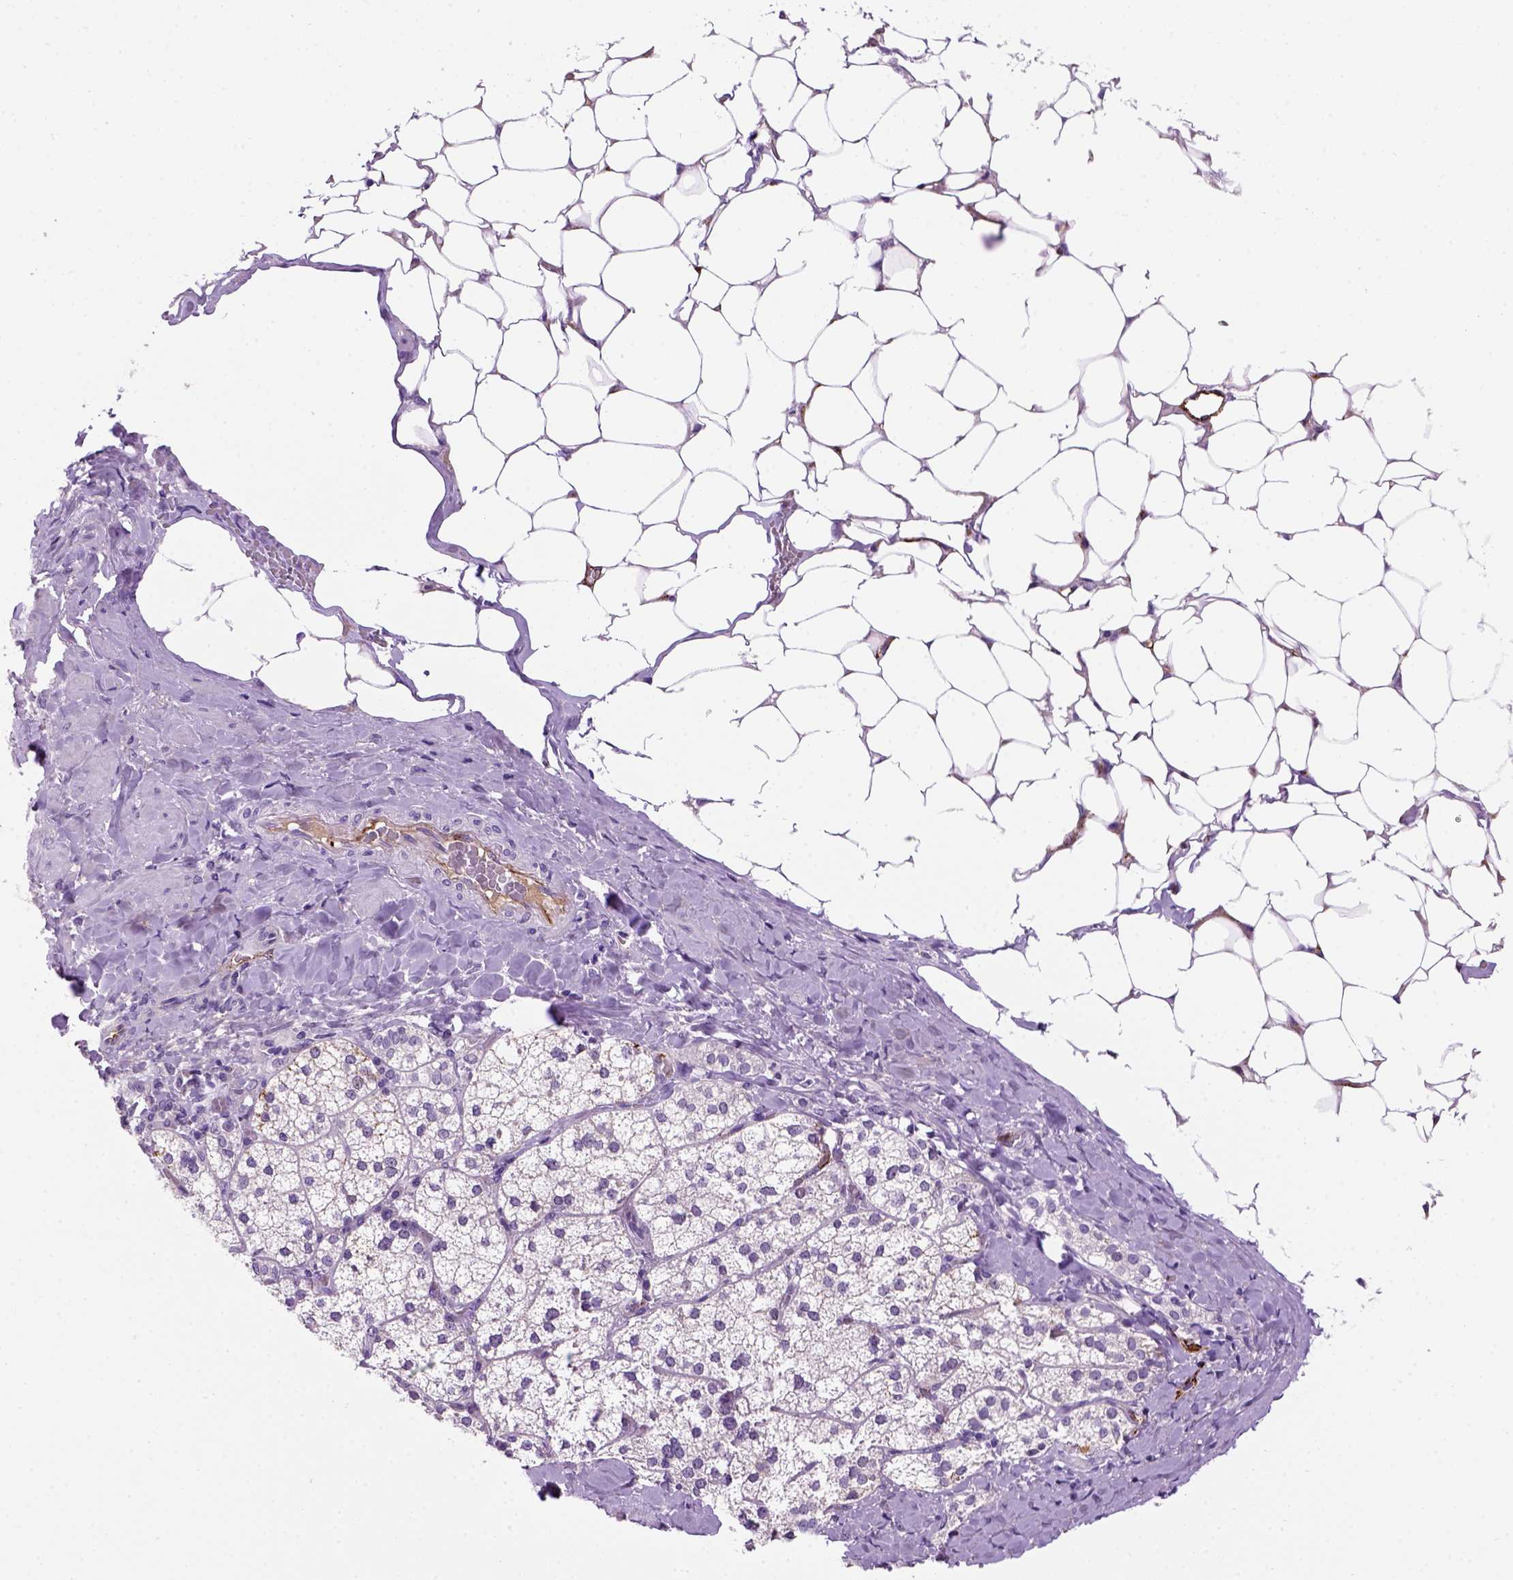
{"staining": {"intensity": "negative", "quantity": "none", "location": "none"}, "tissue": "adrenal gland", "cell_type": "Glandular cells", "image_type": "normal", "snomed": [{"axis": "morphology", "description": "Normal tissue, NOS"}, {"axis": "topography", "description": "Adrenal gland"}], "caption": "DAB immunohistochemical staining of normal human adrenal gland exhibits no significant positivity in glandular cells.", "gene": "VWF", "patient": {"sex": "male", "age": 53}}